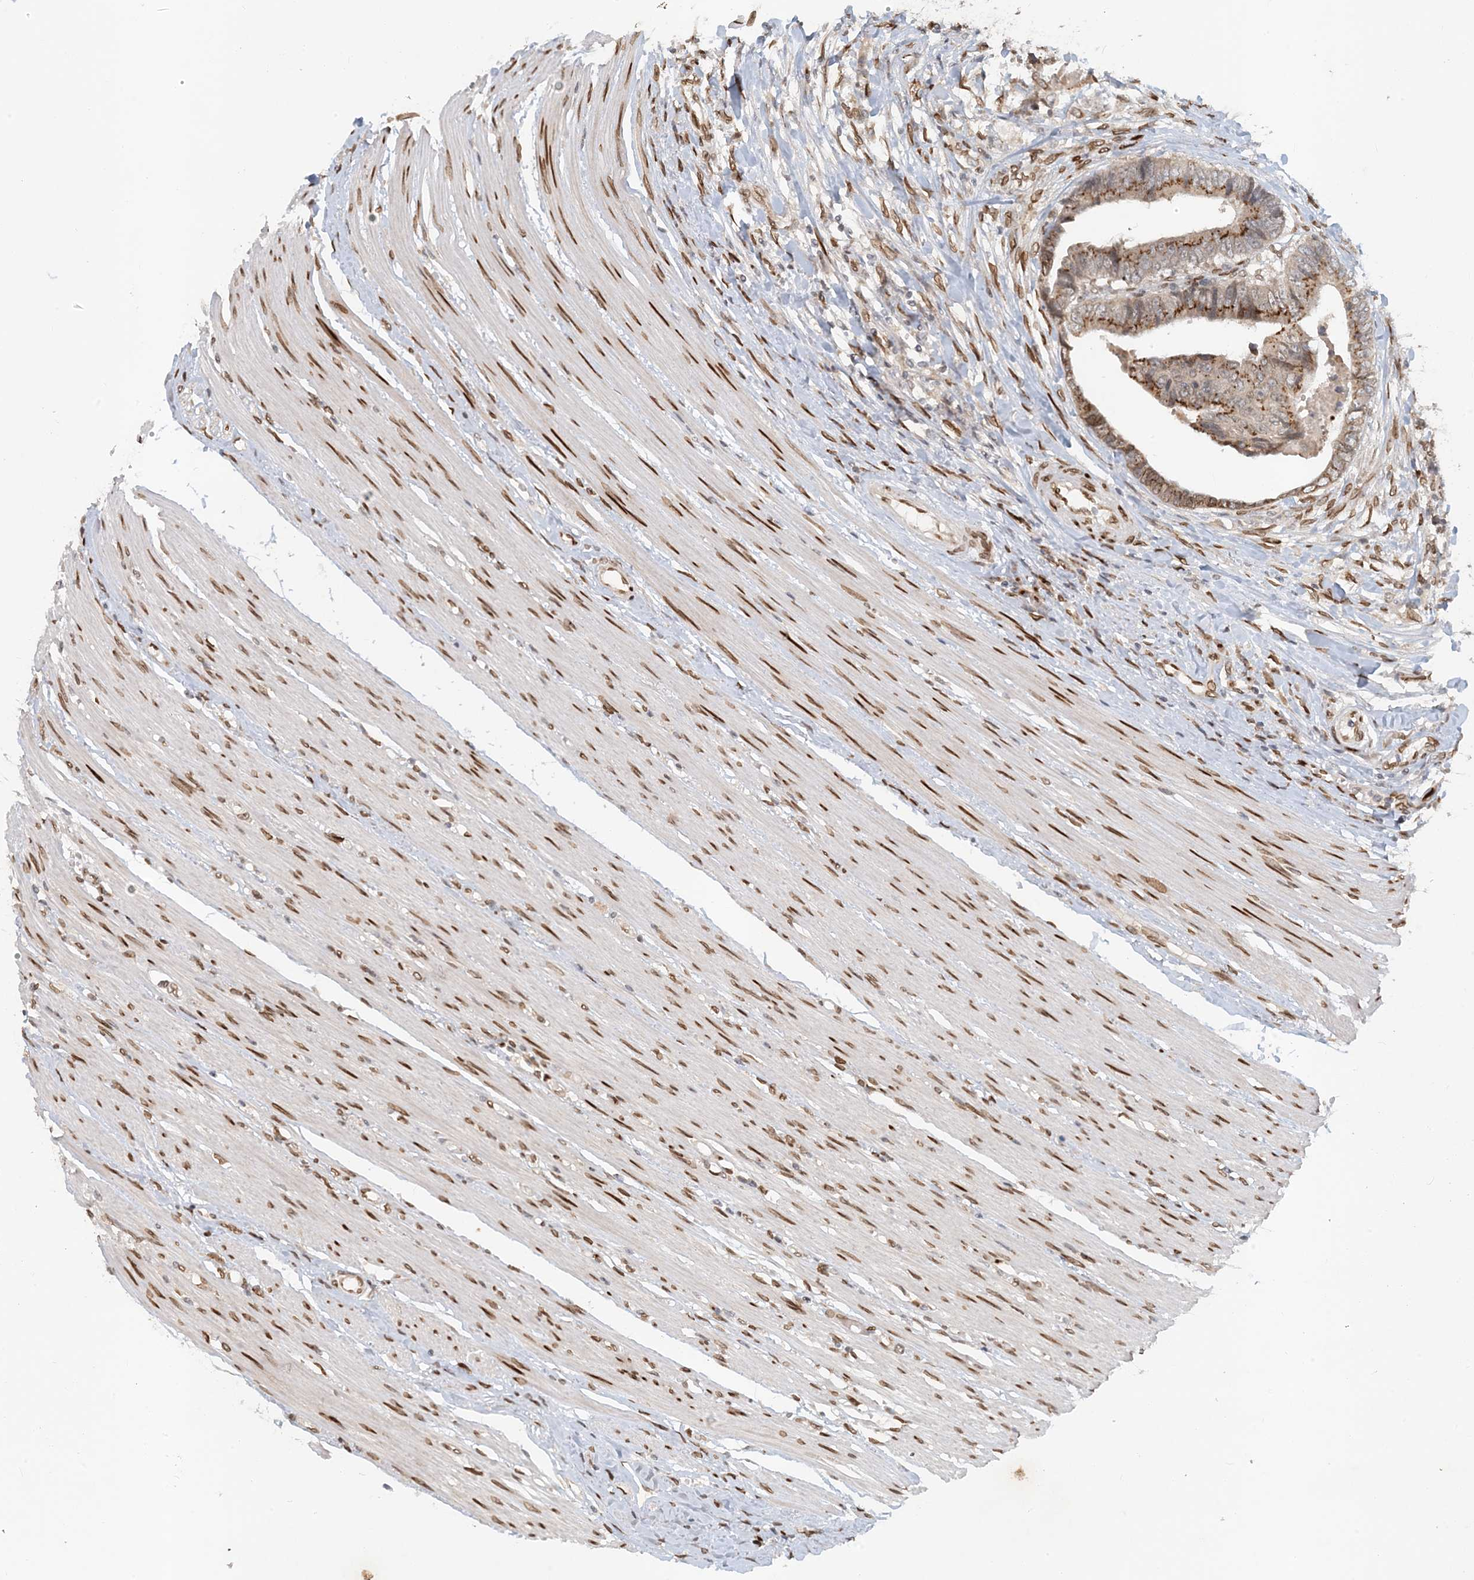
{"staining": {"intensity": "moderate", "quantity": ">75%", "location": "cytoplasmic/membranous"}, "tissue": "colorectal cancer", "cell_type": "Tumor cells", "image_type": "cancer", "snomed": [{"axis": "morphology", "description": "Adenocarcinoma, NOS"}, {"axis": "topography", "description": "Rectum"}], "caption": "Immunohistochemical staining of colorectal adenocarcinoma displays medium levels of moderate cytoplasmic/membranous positivity in approximately >75% of tumor cells.", "gene": "SLC35A2", "patient": {"sex": "male", "age": 84}}